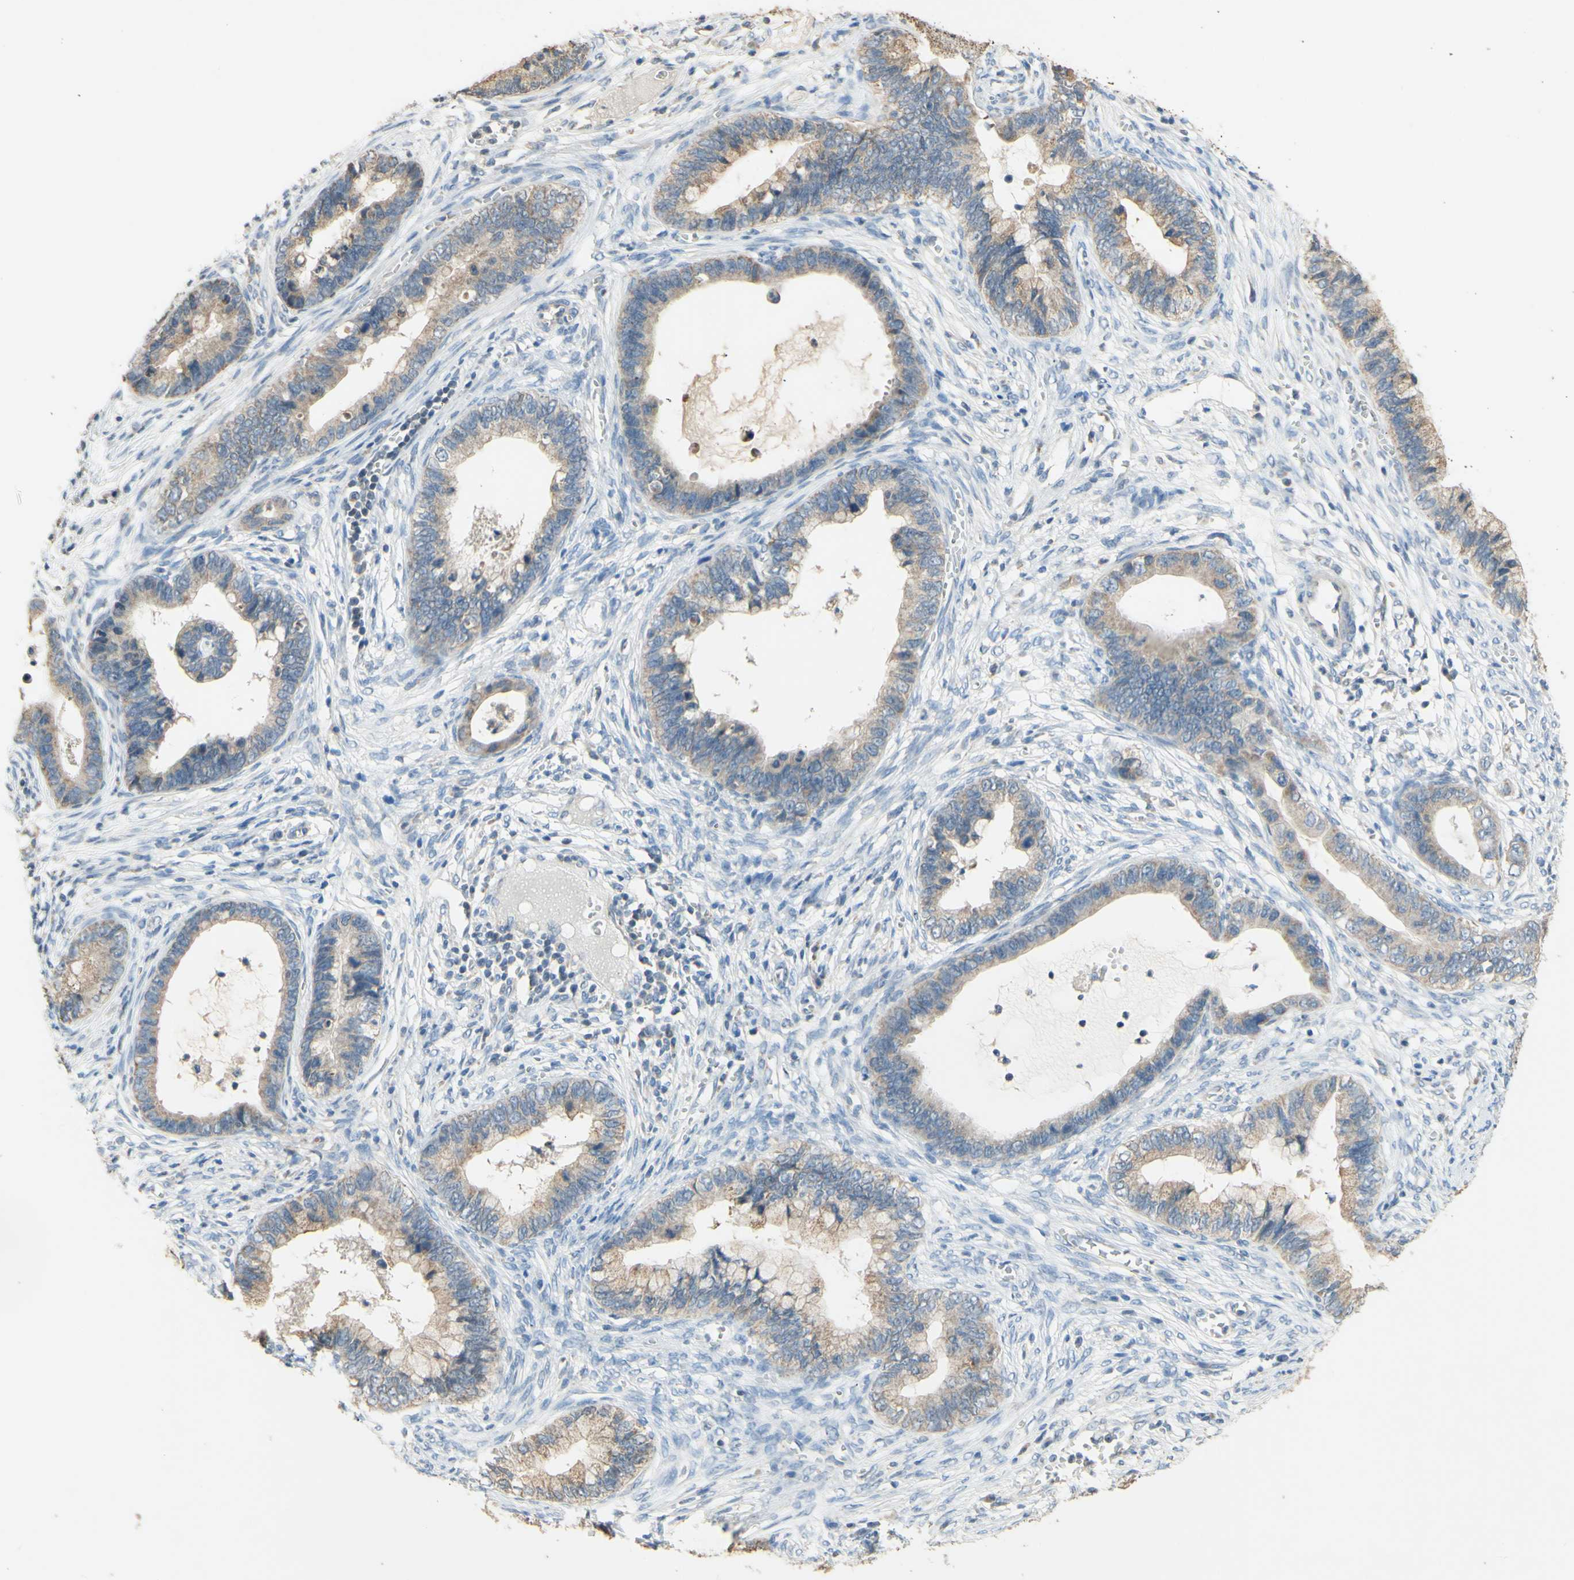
{"staining": {"intensity": "weak", "quantity": ">75%", "location": "cytoplasmic/membranous"}, "tissue": "cervical cancer", "cell_type": "Tumor cells", "image_type": "cancer", "snomed": [{"axis": "morphology", "description": "Adenocarcinoma, NOS"}, {"axis": "topography", "description": "Cervix"}], "caption": "Protein analysis of cervical cancer tissue reveals weak cytoplasmic/membranous positivity in about >75% of tumor cells. Nuclei are stained in blue.", "gene": "PTGIS", "patient": {"sex": "female", "age": 44}}